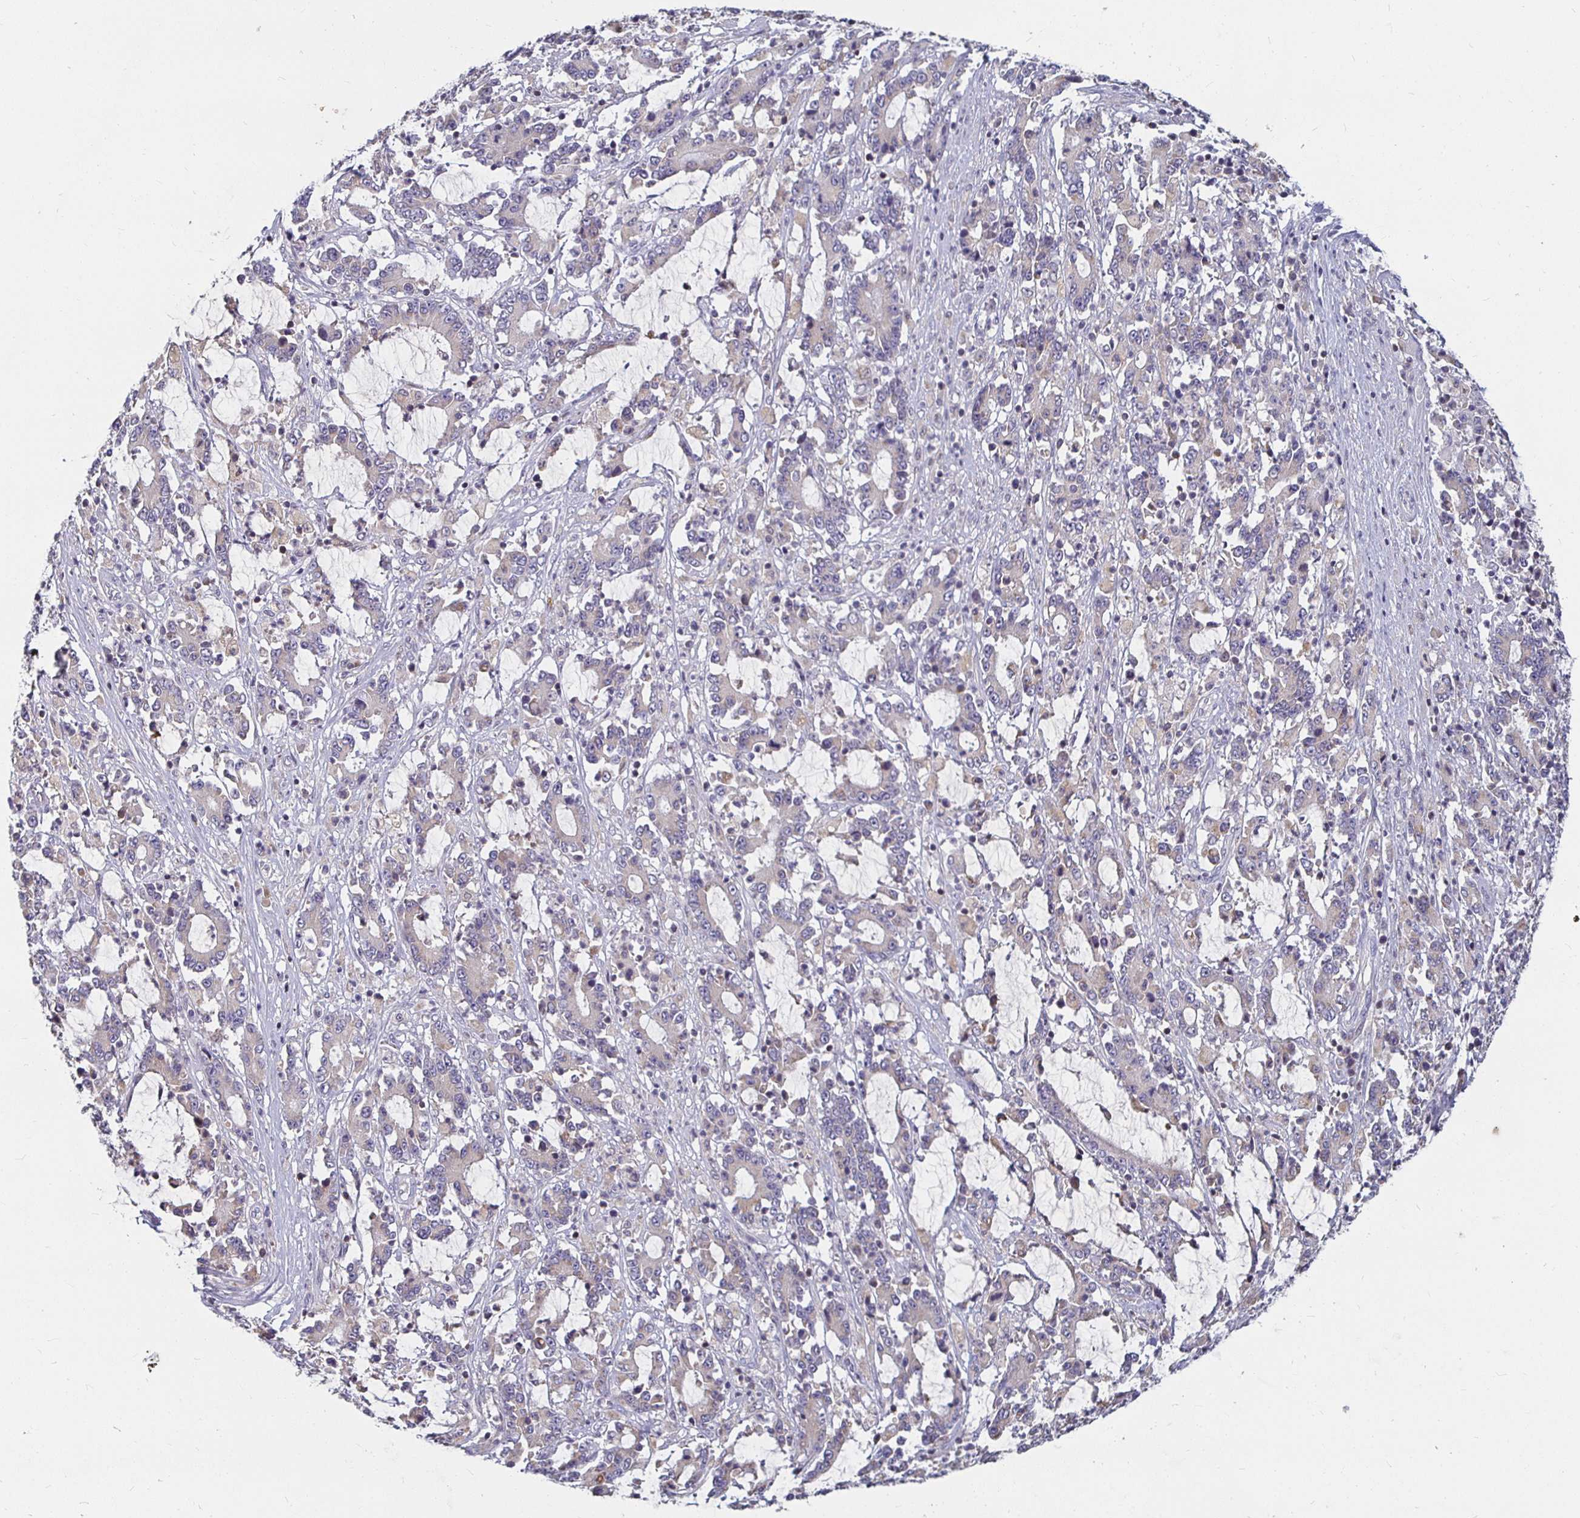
{"staining": {"intensity": "negative", "quantity": "none", "location": "none"}, "tissue": "stomach cancer", "cell_type": "Tumor cells", "image_type": "cancer", "snomed": [{"axis": "morphology", "description": "Adenocarcinoma, NOS"}, {"axis": "topography", "description": "Stomach, upper"}], "caption": "Stomach adenocarcinoma was stained to show a protein in brown. There is no significant positivity in tumor cells.", "gene": "RNF144B", "patient": {"sex": "male", "age": 68}}